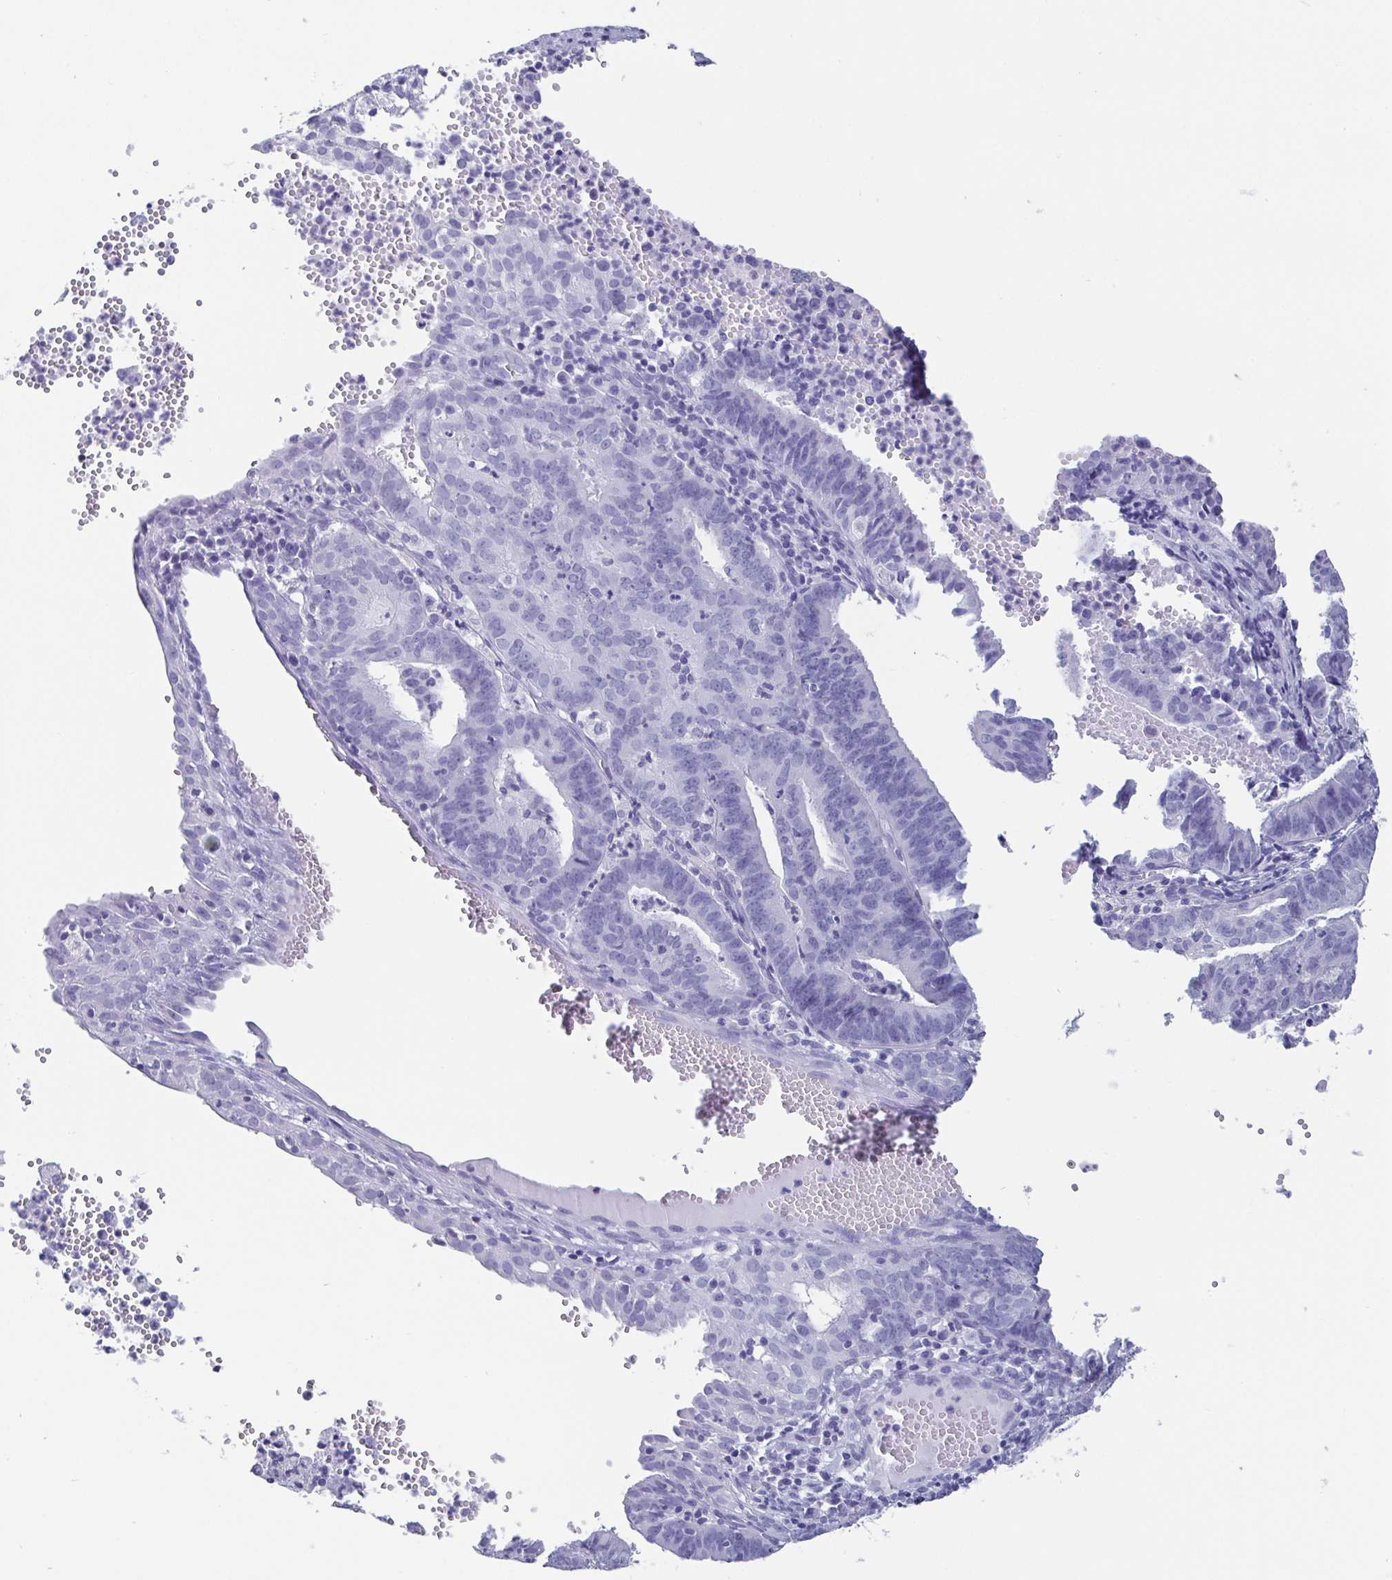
{"staining": {"intensity": "negative", "quantity": "none", "location": "none"}, "tissue": "endometrial cancer", "cell_type": "Tumor cells", "image_type": "cancer", "snomed": [{"axis": "morphology", "description": "Adenocarcinoma, NOS"}, {"axis": "topography", "description": "Endometrium"}], "caption": "The histopathology image reveals no staining of tumor cells in adenocarcinoma (endometrial).", "gene": "SCGN", "patient": {"sex": "female", "age": 73}}